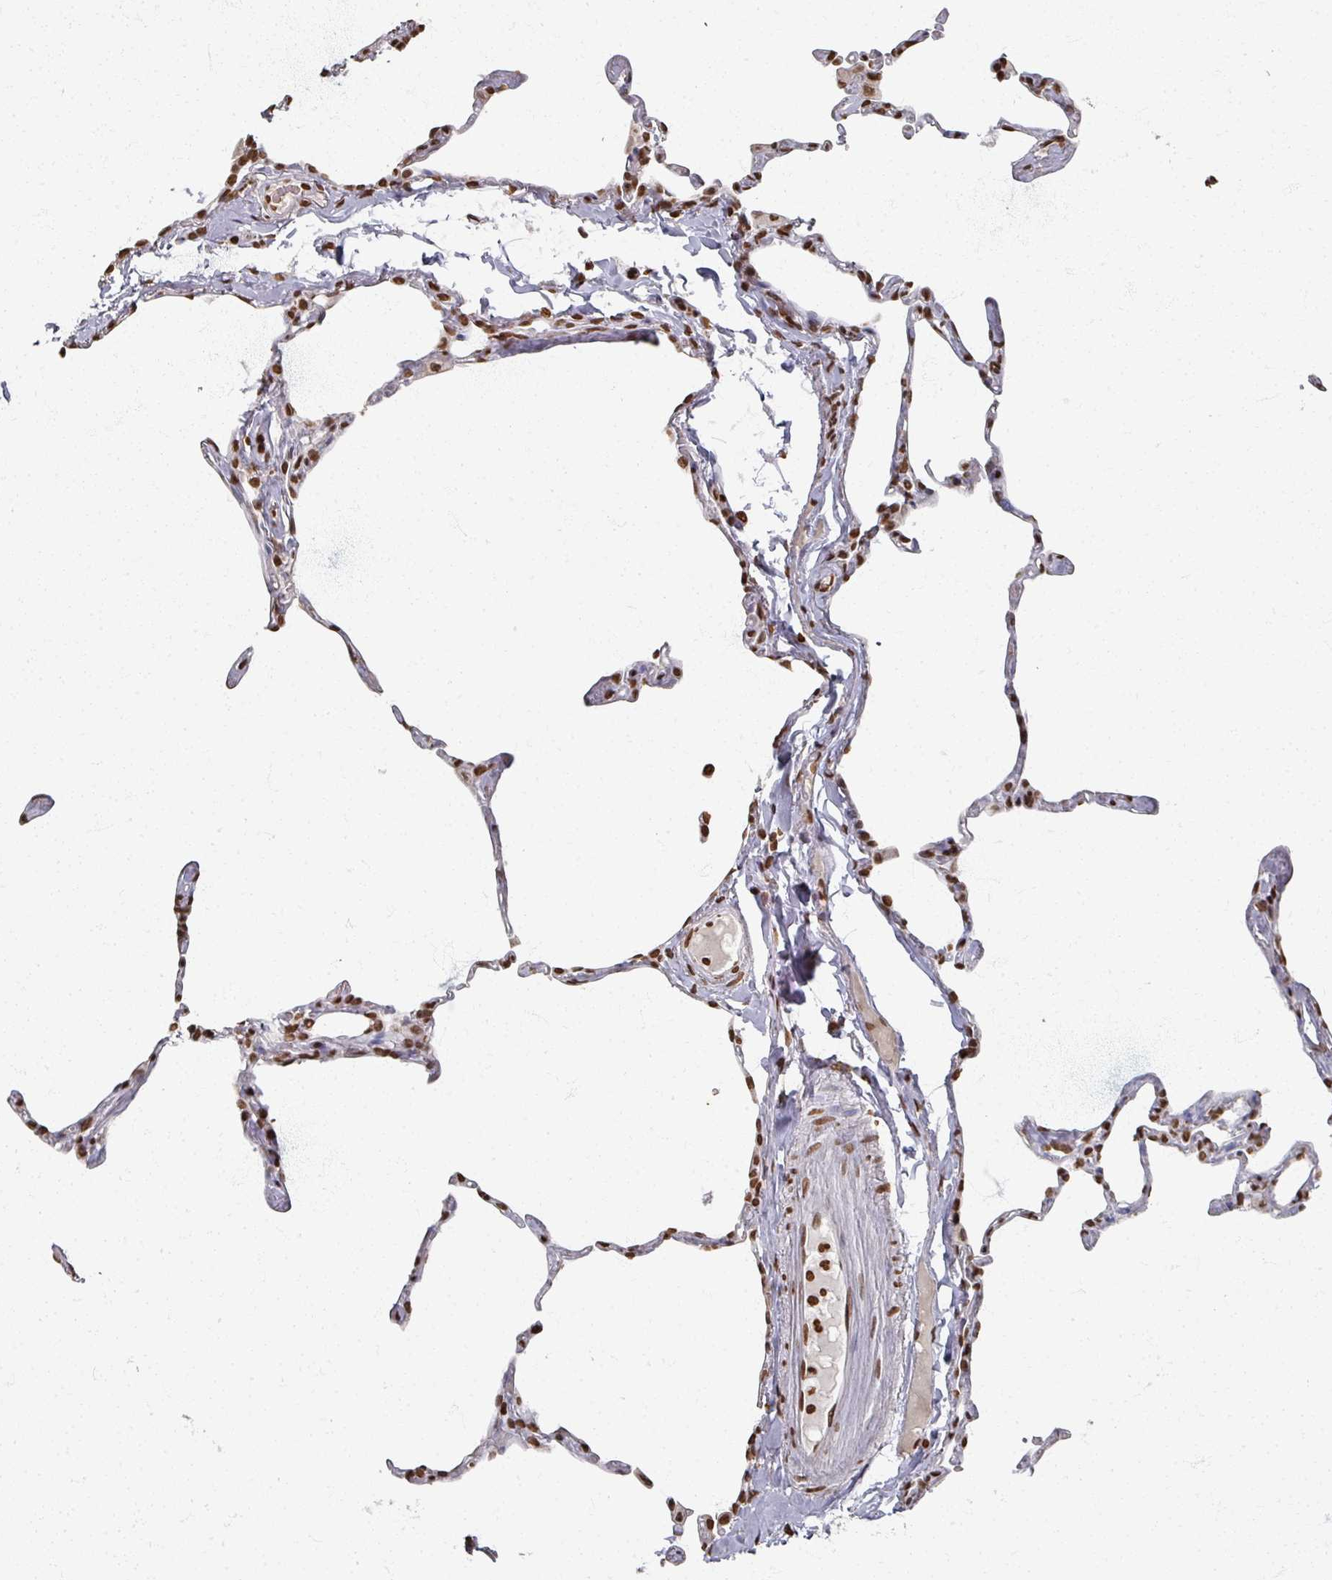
{"staining": {"intensity": "moderate", "quantity": "25%-75%", "location": "nuclear"}, "tissue": "lung", "cell_type": "Alveolar cells", "image_type": "normal", "snomed": [{"axis": "morphology", "description": "Normal tissue, NOS"}, {"axis": "topography", "description": "Lung"}], "caption": "Lung stained with DAB (3,3'-diaminobenzidine) IHC displays medium levels of moderate nuclear expression in about 25%-75% of alveolar cells. (Brightfield microscopy of DAB IHC at high magnification).", "gene": "DCUN1D5", "patient": {"sex": "male", "age": 65}}